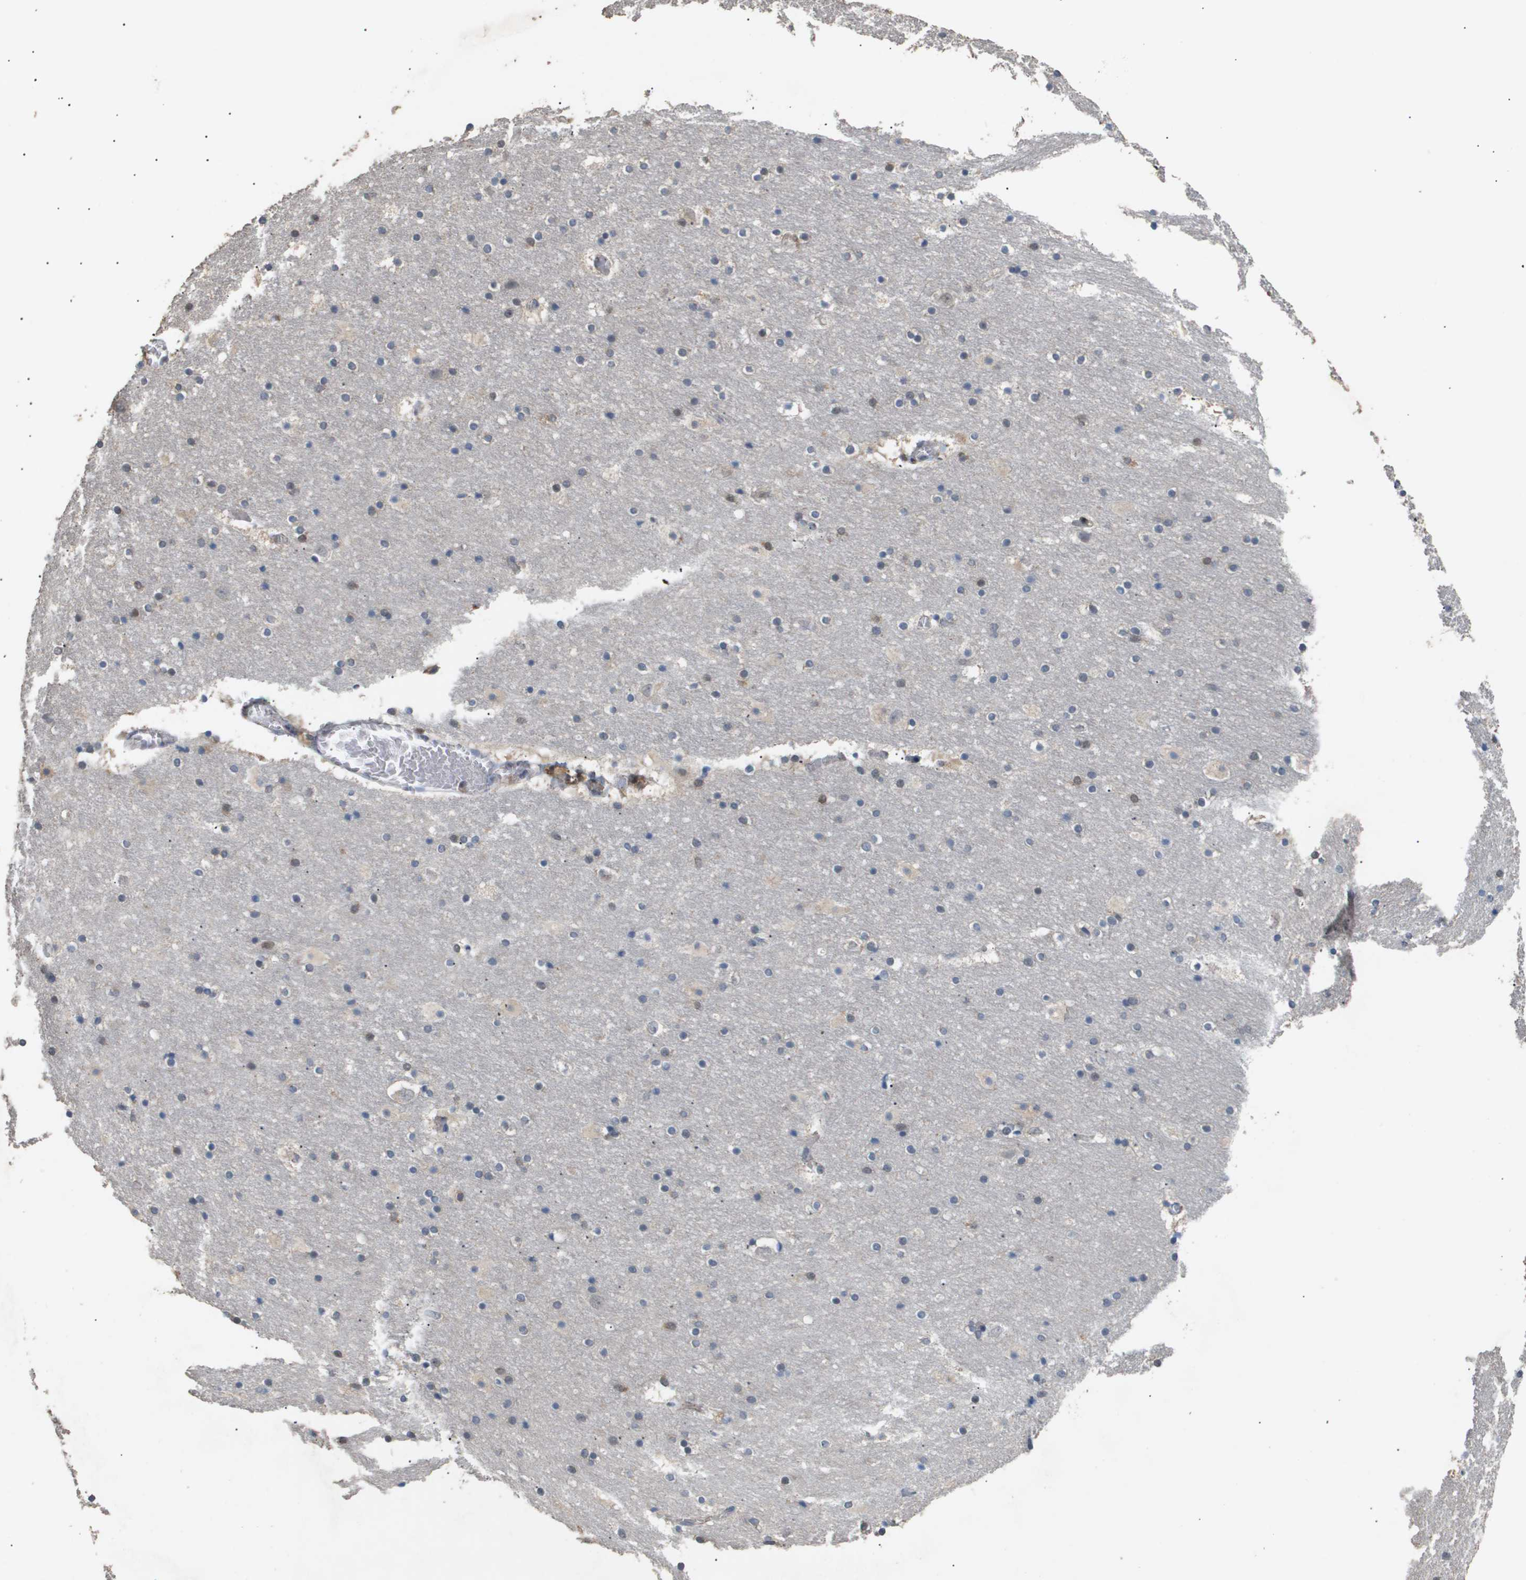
{"staining": {"intensity": "negative", "quantity": "none", "location": "none"}, "tissue": "hippocampus", "cell_type": "Glial cells", "image_type": "normal", "snomed": [{"axis": "morphology", "description": "Normal tissue, NOS"}, {"axis": "topography", "description": "Hippocampus"}], "caption": "Glial cells show no significant positivity in benign hippocampus.", "gene": "AKR1A1", "patient": {"sex": "male", "age": 45}}